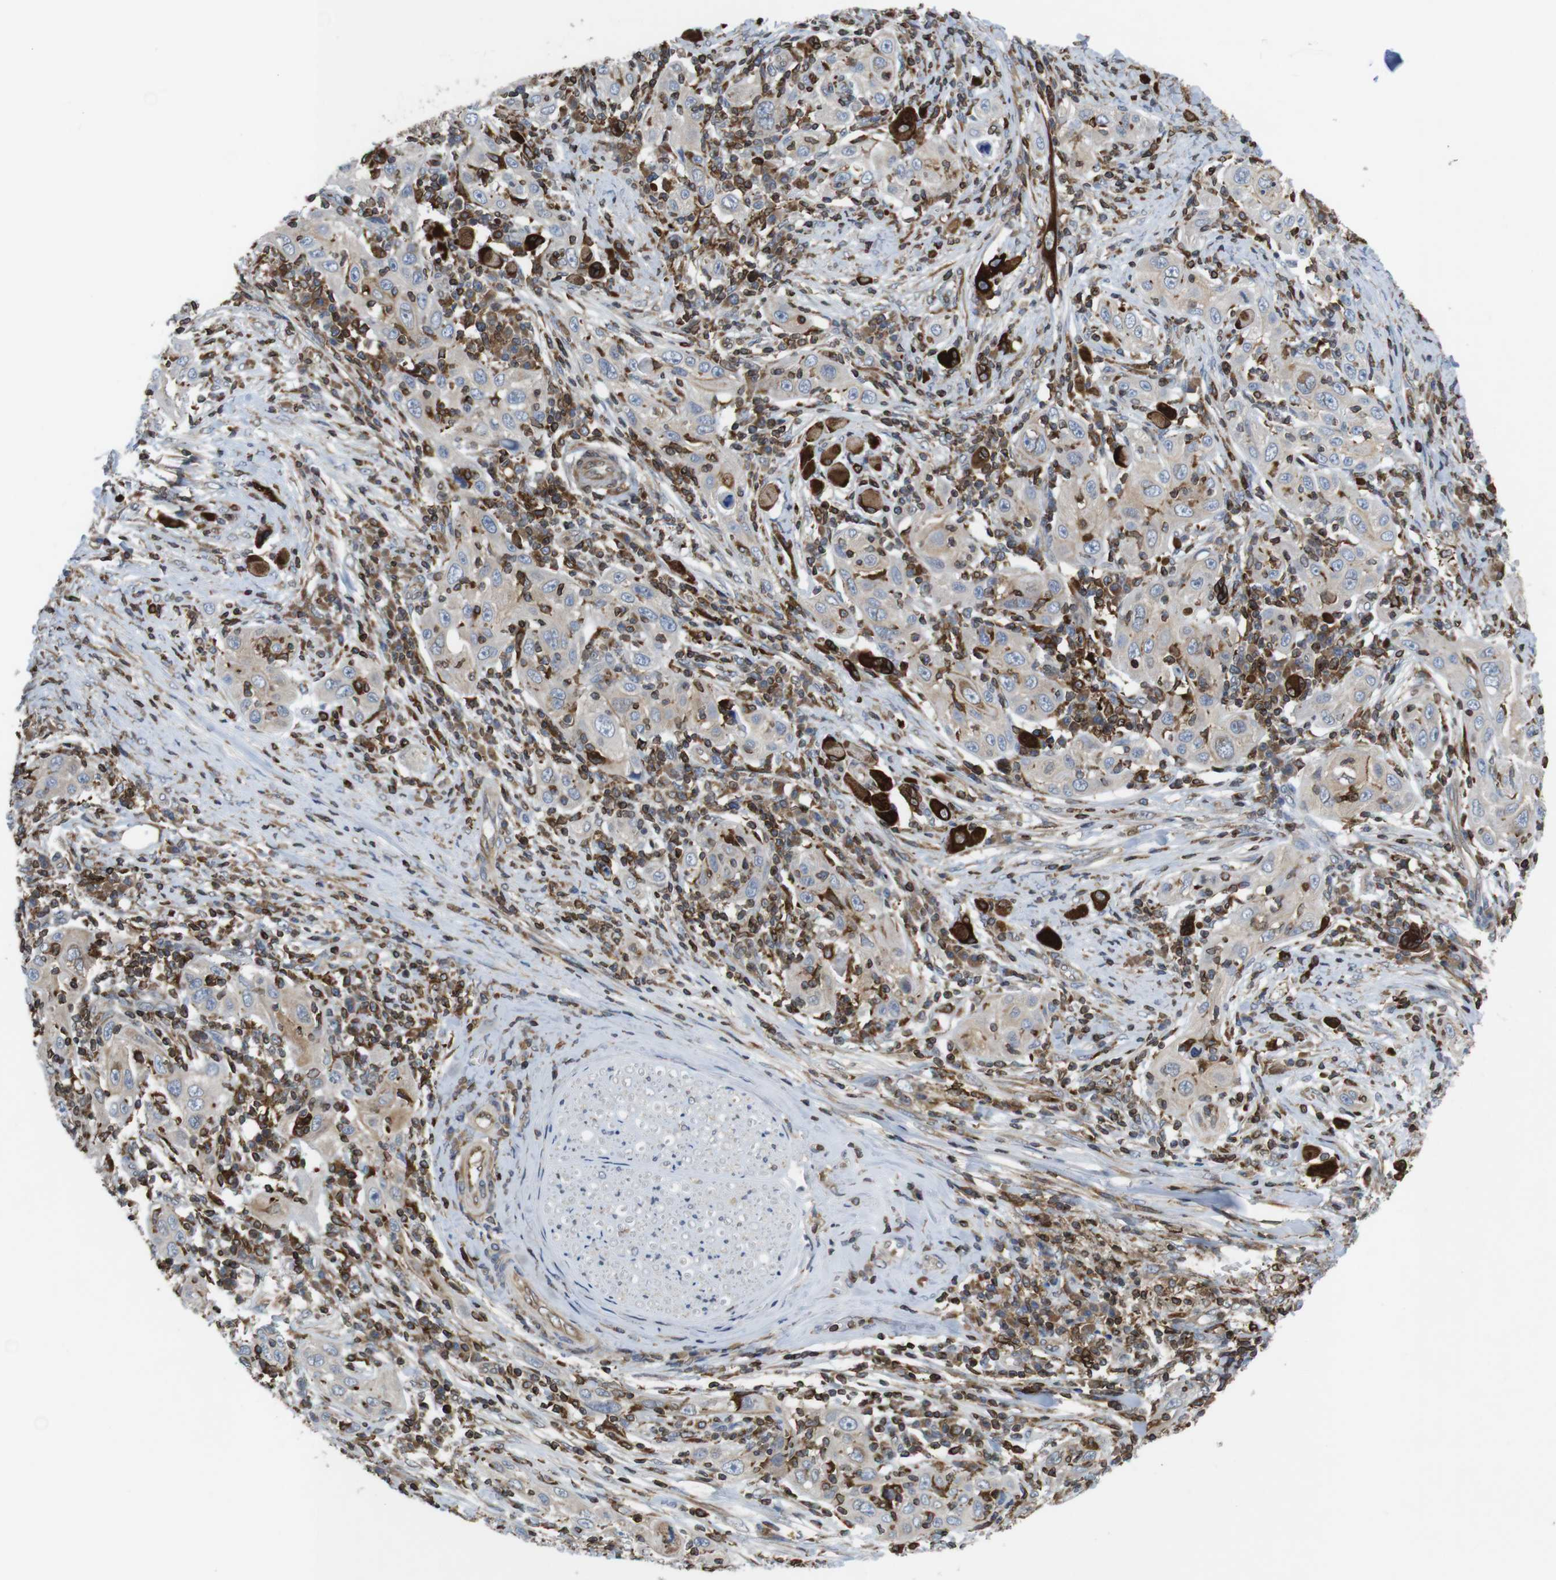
{"staining": {"intensity": "weak", "quantity": "25%-75%", "location": "cytoplasmic/membranous"}, "tissue": "skin cancer", "cell_type": "Tumor cells", "image_type": "cancer", "snomed": [{"axis": "morphology", "description": "Squamous cell carcinoma, NOS"}, {"axis": "topography", "description": "Skin"}], "caption": "Human skin cancer (squamous cell carcinoma) stained for a protein (brown) demonstrates weak cytoplasmic/membranous positive expression in approximately 25%-75% of tumor cells.", "gene": "ARL6IP5", "patient": {"sex": "female", "age": 88}}